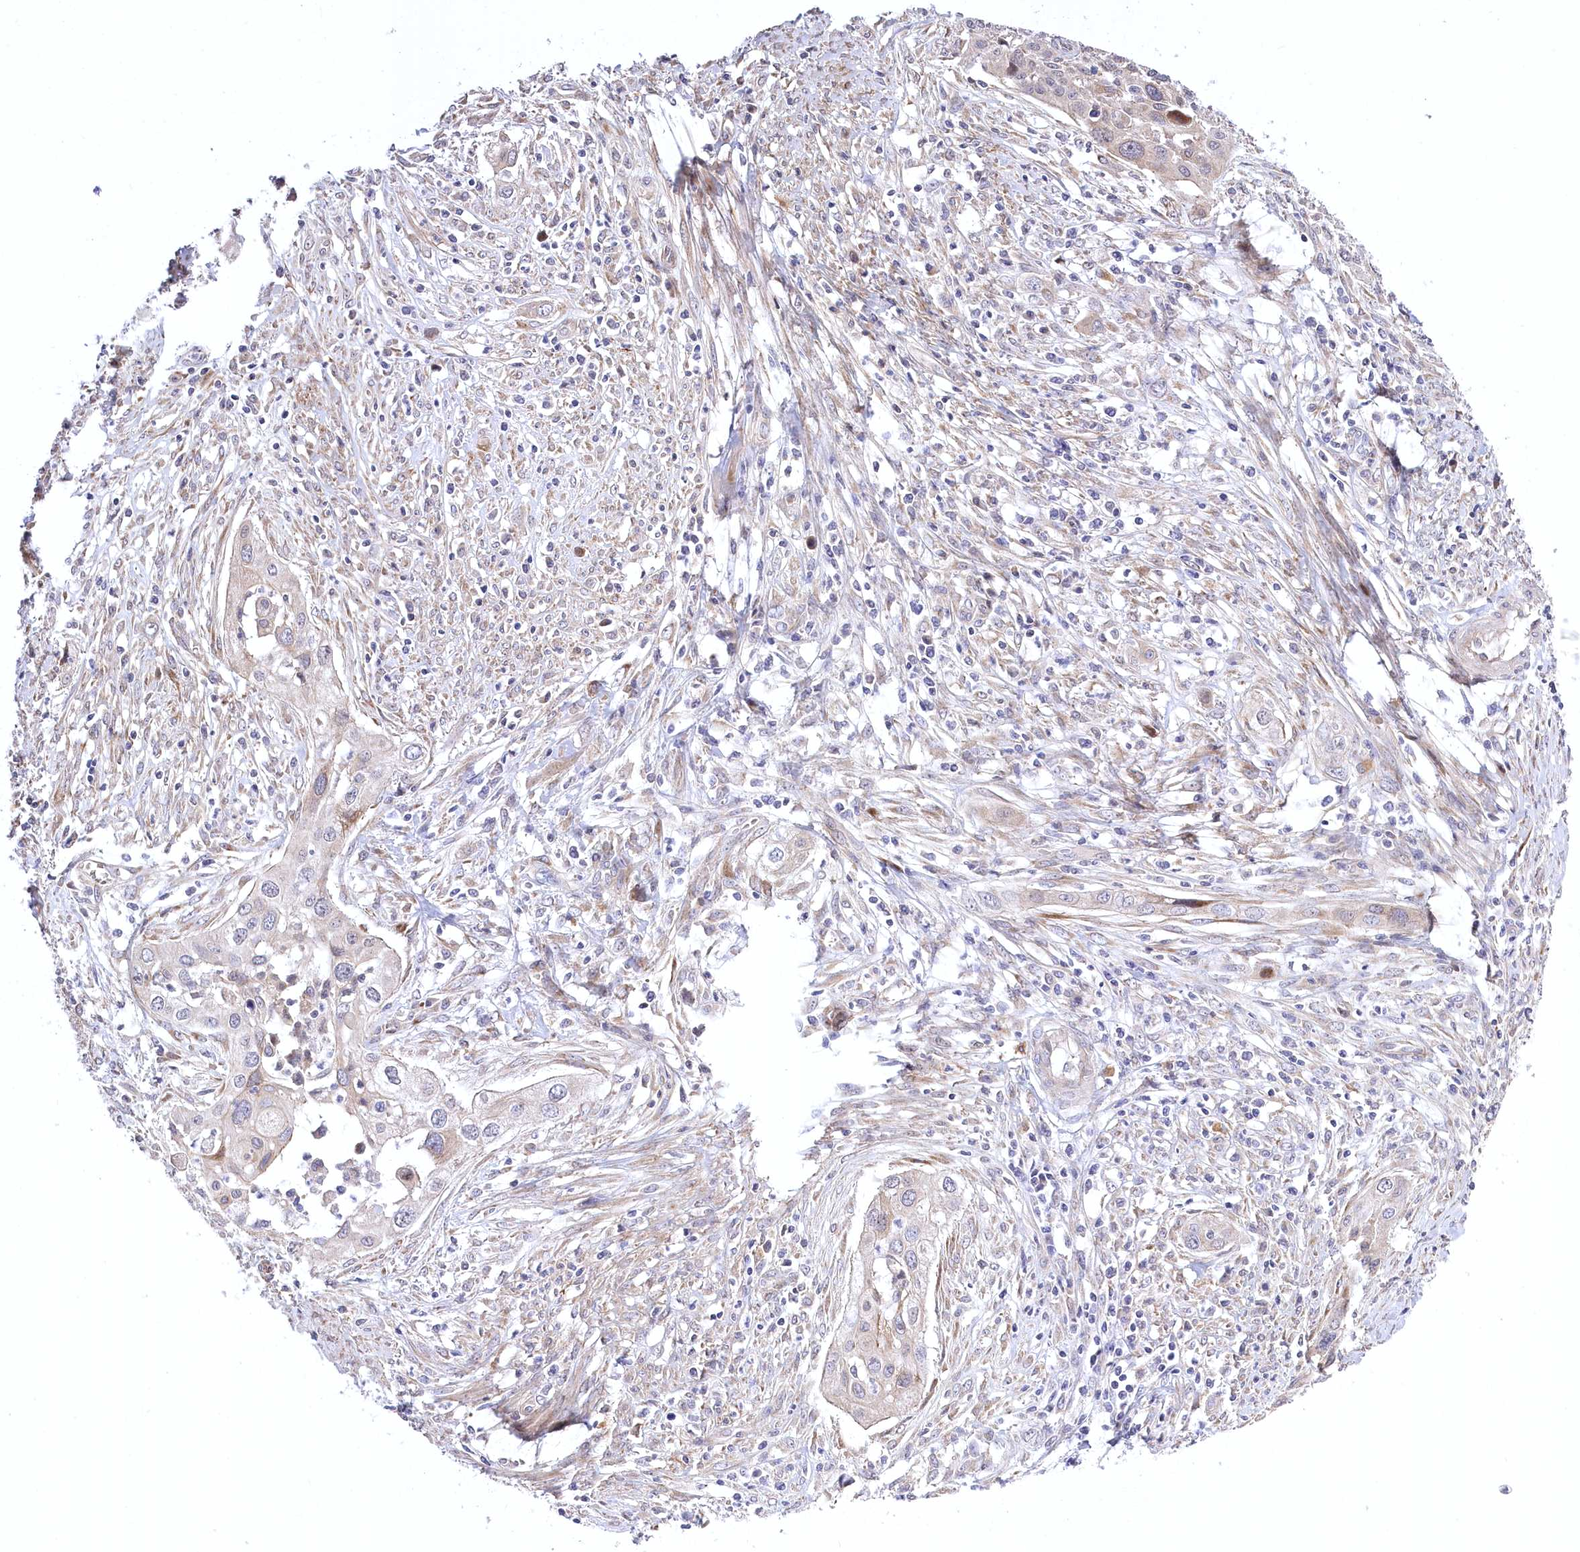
{"staining": {"intensity": "negative", "quantity": "none", "location": "none"}, "tissue": "cervical cancer", "cell_type": "Tumor cells", "image_type": "cancer", "snomed": [{"axis": "morphology", "description": "Squamous cell carcinoma, NOS"}, {"axis": "topography", "description": "Cervix"}], "caption": "The immunohistochemistry micrograph has no significant positivity in tumor cells of cervical squamous cell carcinoma tissue.", "gene": "TRUB1", "patient": {"sex": "female", "age": 34}}